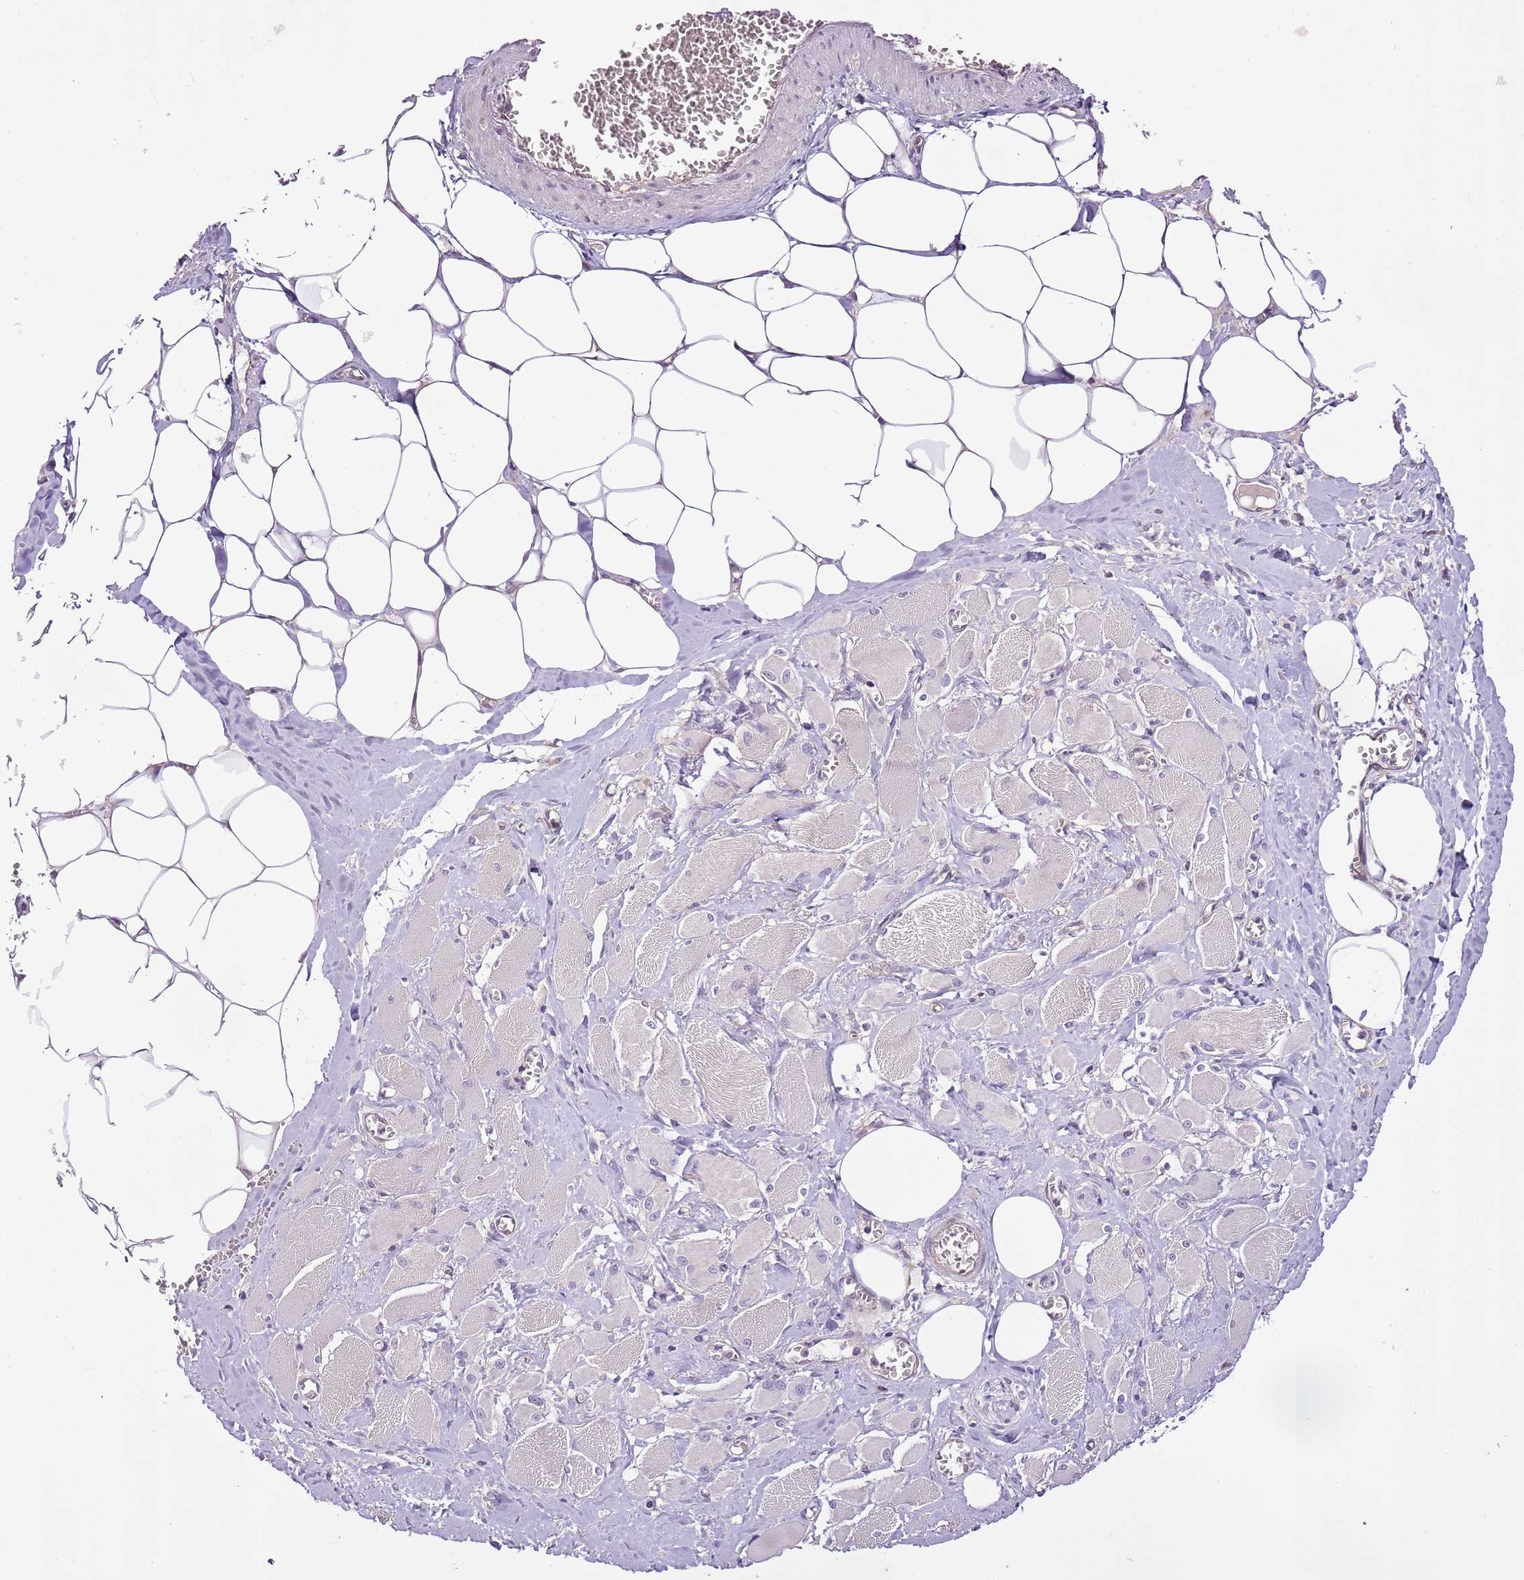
{"staining": {"intensity": "weak", "quantity": "<25%", "location": "cytoplasmic/membranous"}, "tissue": "skeletal muscle", "cell_type": "Myocytes", "image_type": "normal", "snomed": [{"axis": "morphology", "description": "Normal tissue, NOS"}, {"axis": "morphology", "description": "Basal cell carcinoma"}, {"axis": "topography", "description": "Skeletal muscle"}], "caption": "Myocytes are negative for protein expression in unremarkable human skeletal muscle. (Stains: DAB (3,3'-diaminobenzidine) immunohistochemistry (IHC) with hematoxylin counter stain, Microscopy: brightfield microscopy at high magnification).", "gene": "CMKLR1", "patient": {"sex": "female", "age": 64}}